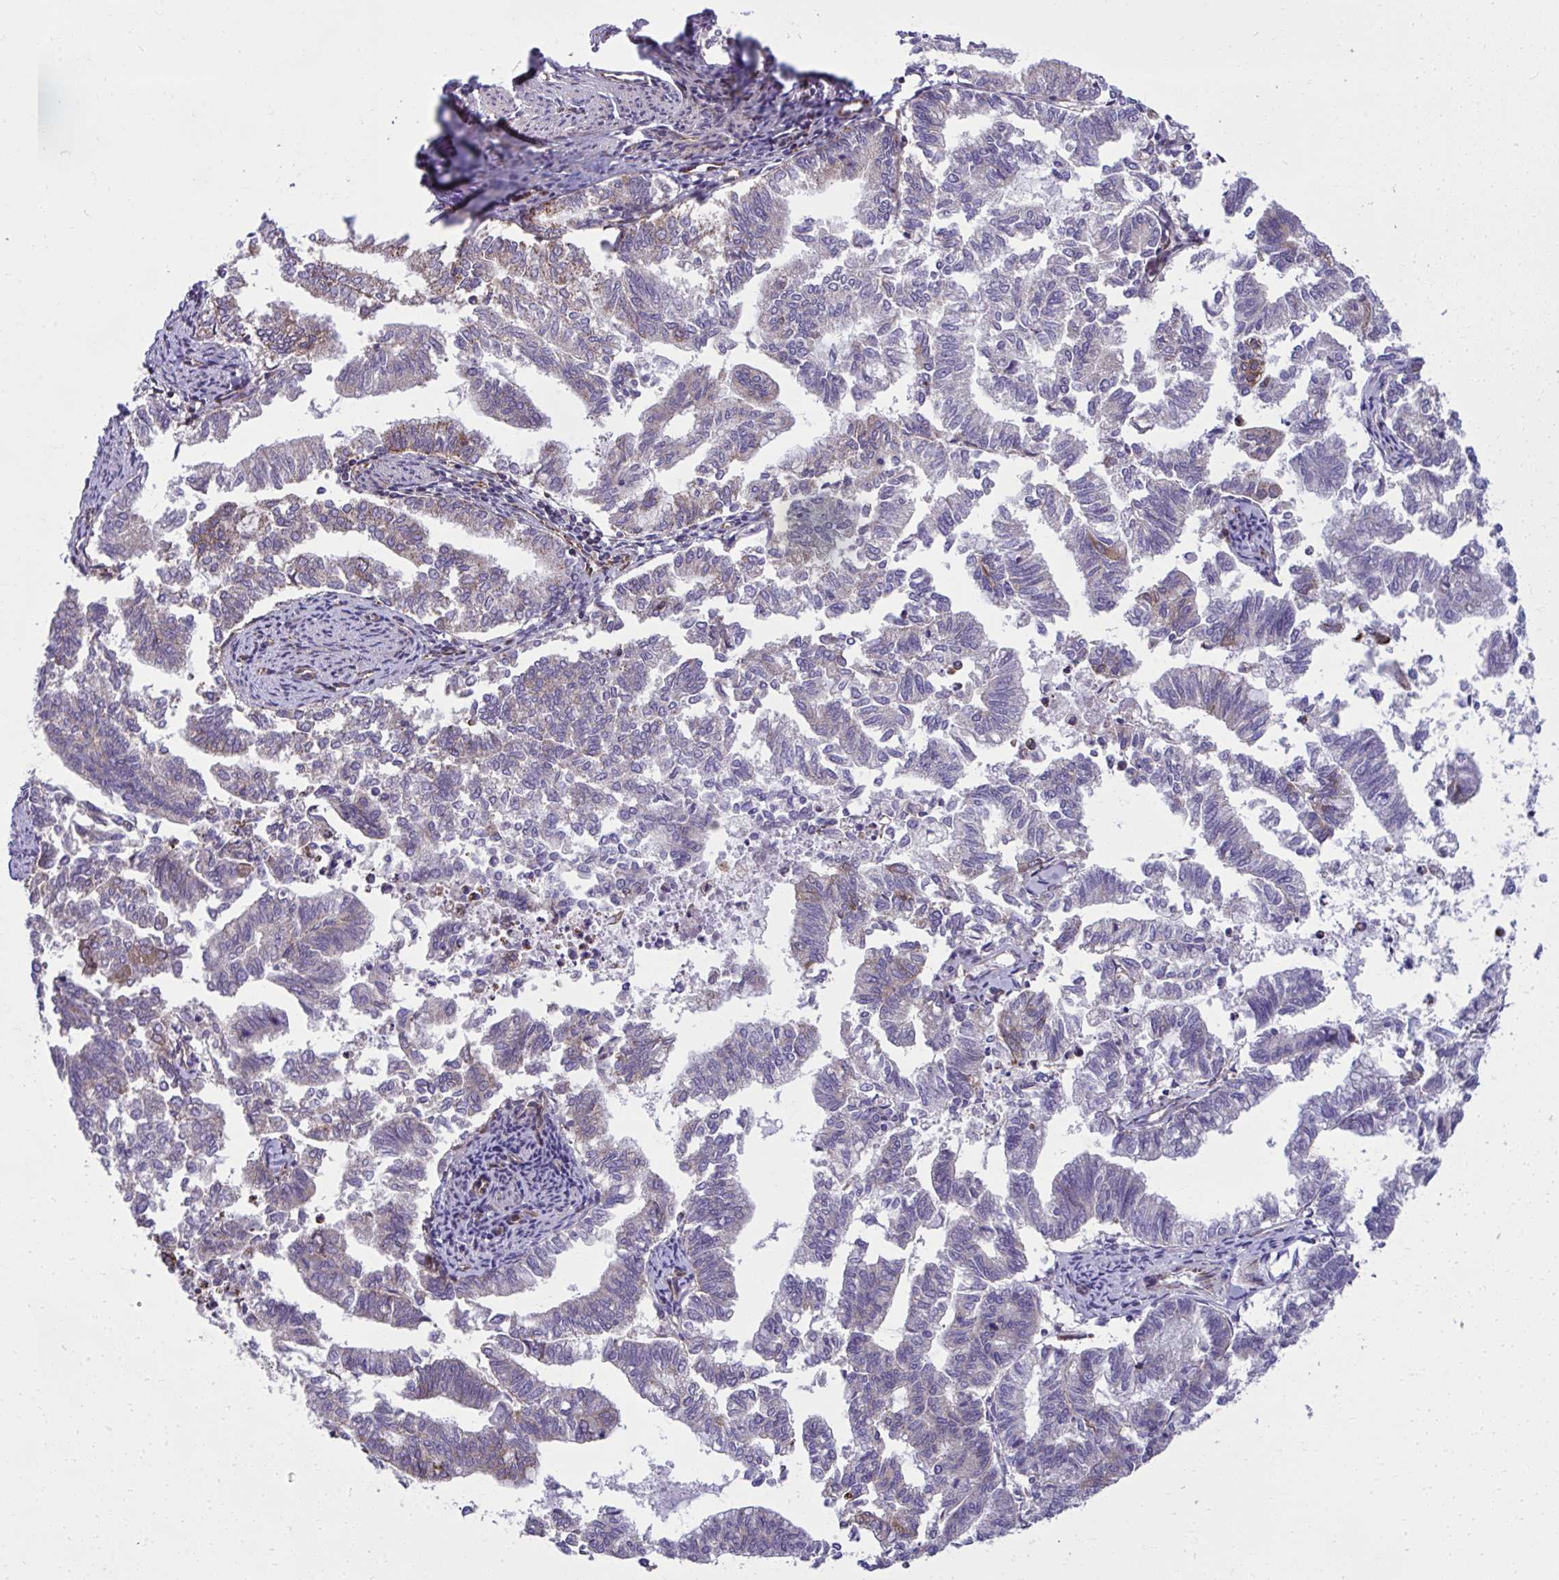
{"staining": {"intensity": "negative", "quantity": "none", "location": "none"}, "tissue": "endometrial cancer", "cell_type": "Tumor cells", "image_type": "cancer", "snomed": [{"axis": "morphology", "description": "Adenocarcinoma, NOS"}, {"axis": "topography", "description": "Endometrium"}], "caption": "DAB immunohistochemical staining of endometrial adenocarcinoma demonstrates no significant staining in tumor cells.", "gene": "NMNAT3", "patient": {"sex": "female", "age": 79}}